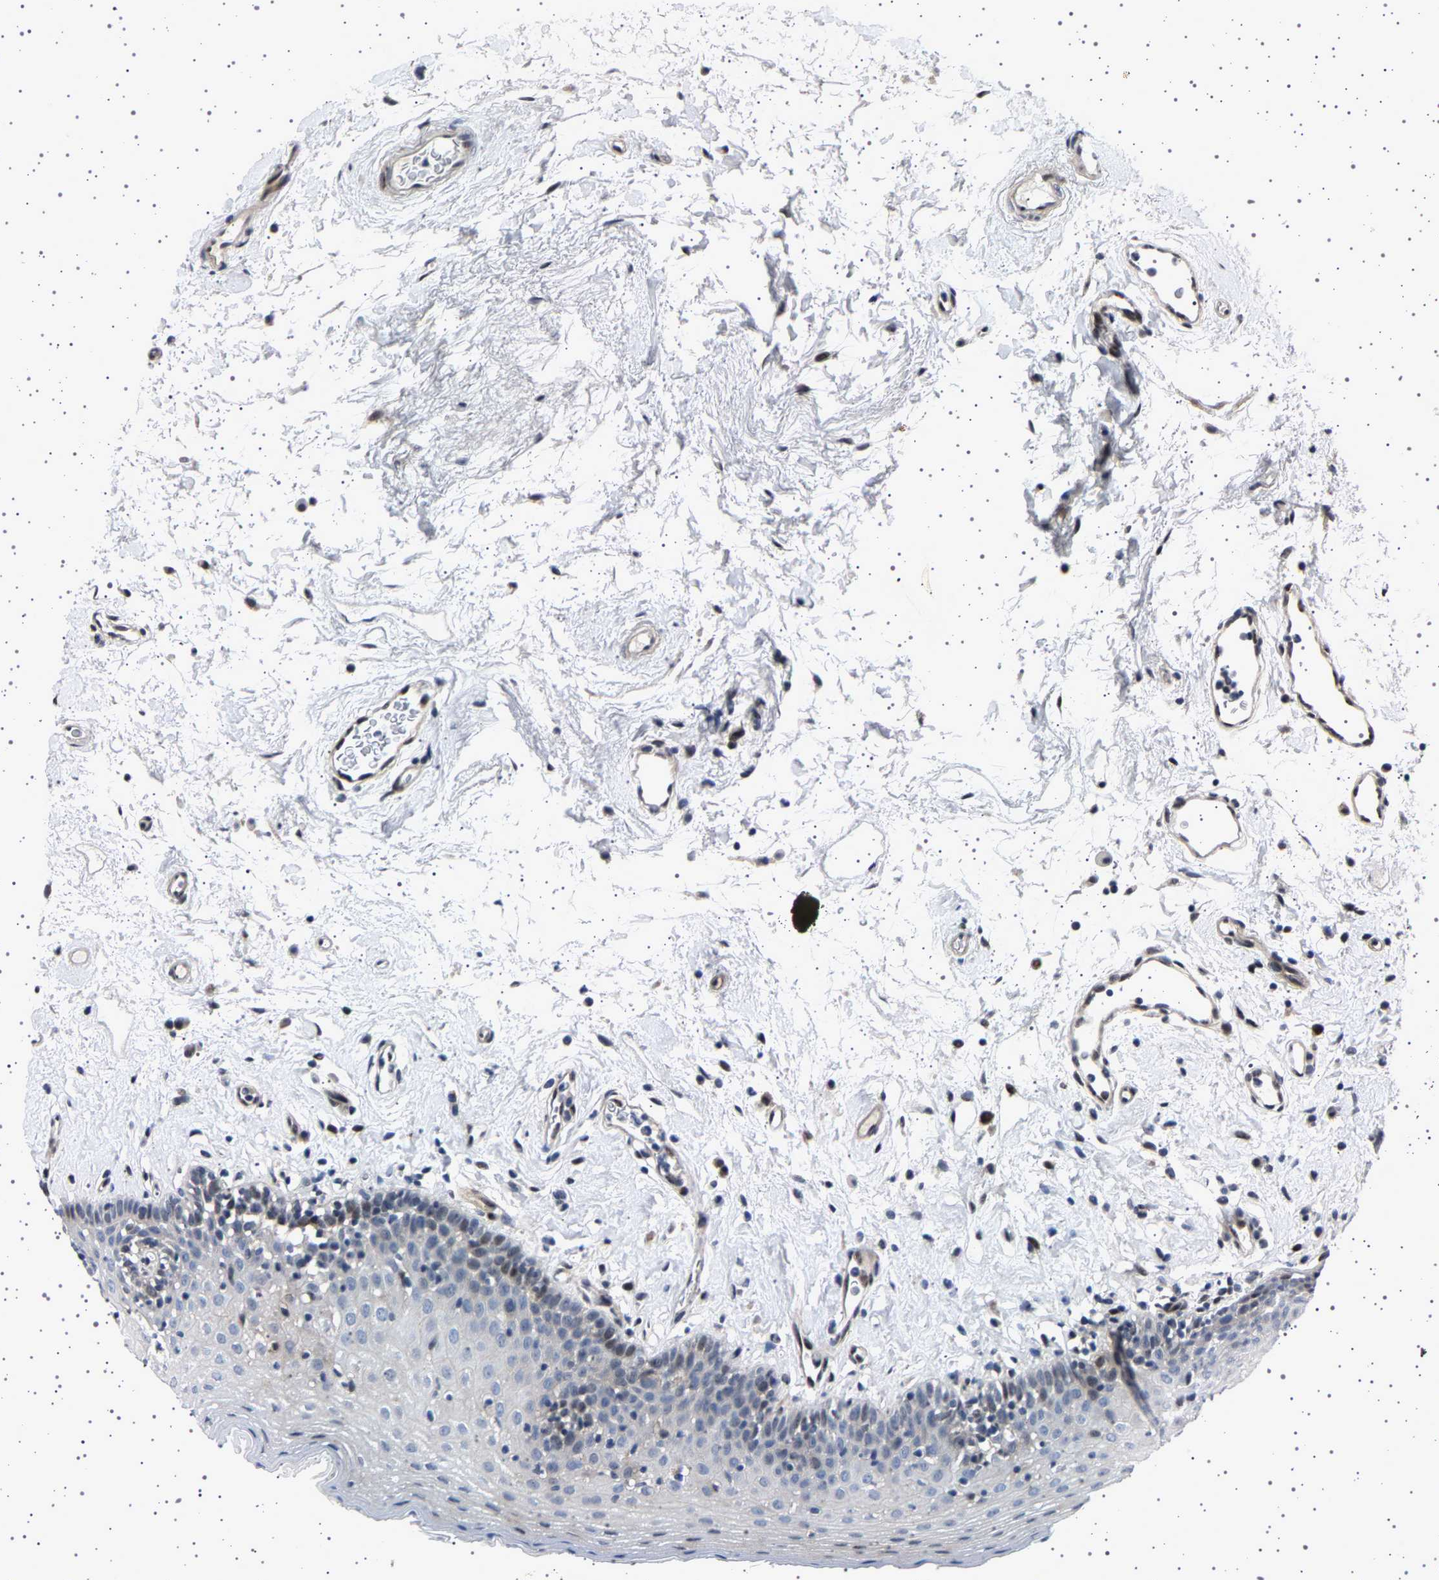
{"staining": {"intensity": "weak", "quantity": "<25%", "location": "cytoplasmic/membranous"}, "tissue": "oral mucosa", "cell_type": "Squamous epithelial cells", "image_type": "normal", "snomed": [{"axis": "morphology", "description": "Normal tissue, NOS"}, {"axis": "topography", "description": "Oral tissue"}], "caption": "IHC of benign oral mucosa shows no positivity in squamous epithelial cells. (Brightfield microscopy of DAB (3,3'-diaminobenzidine) immunohistochemistry (IHC) at high magnification).", "gene": "PAK5", "patient": {"sex": "male", "age": 66}}